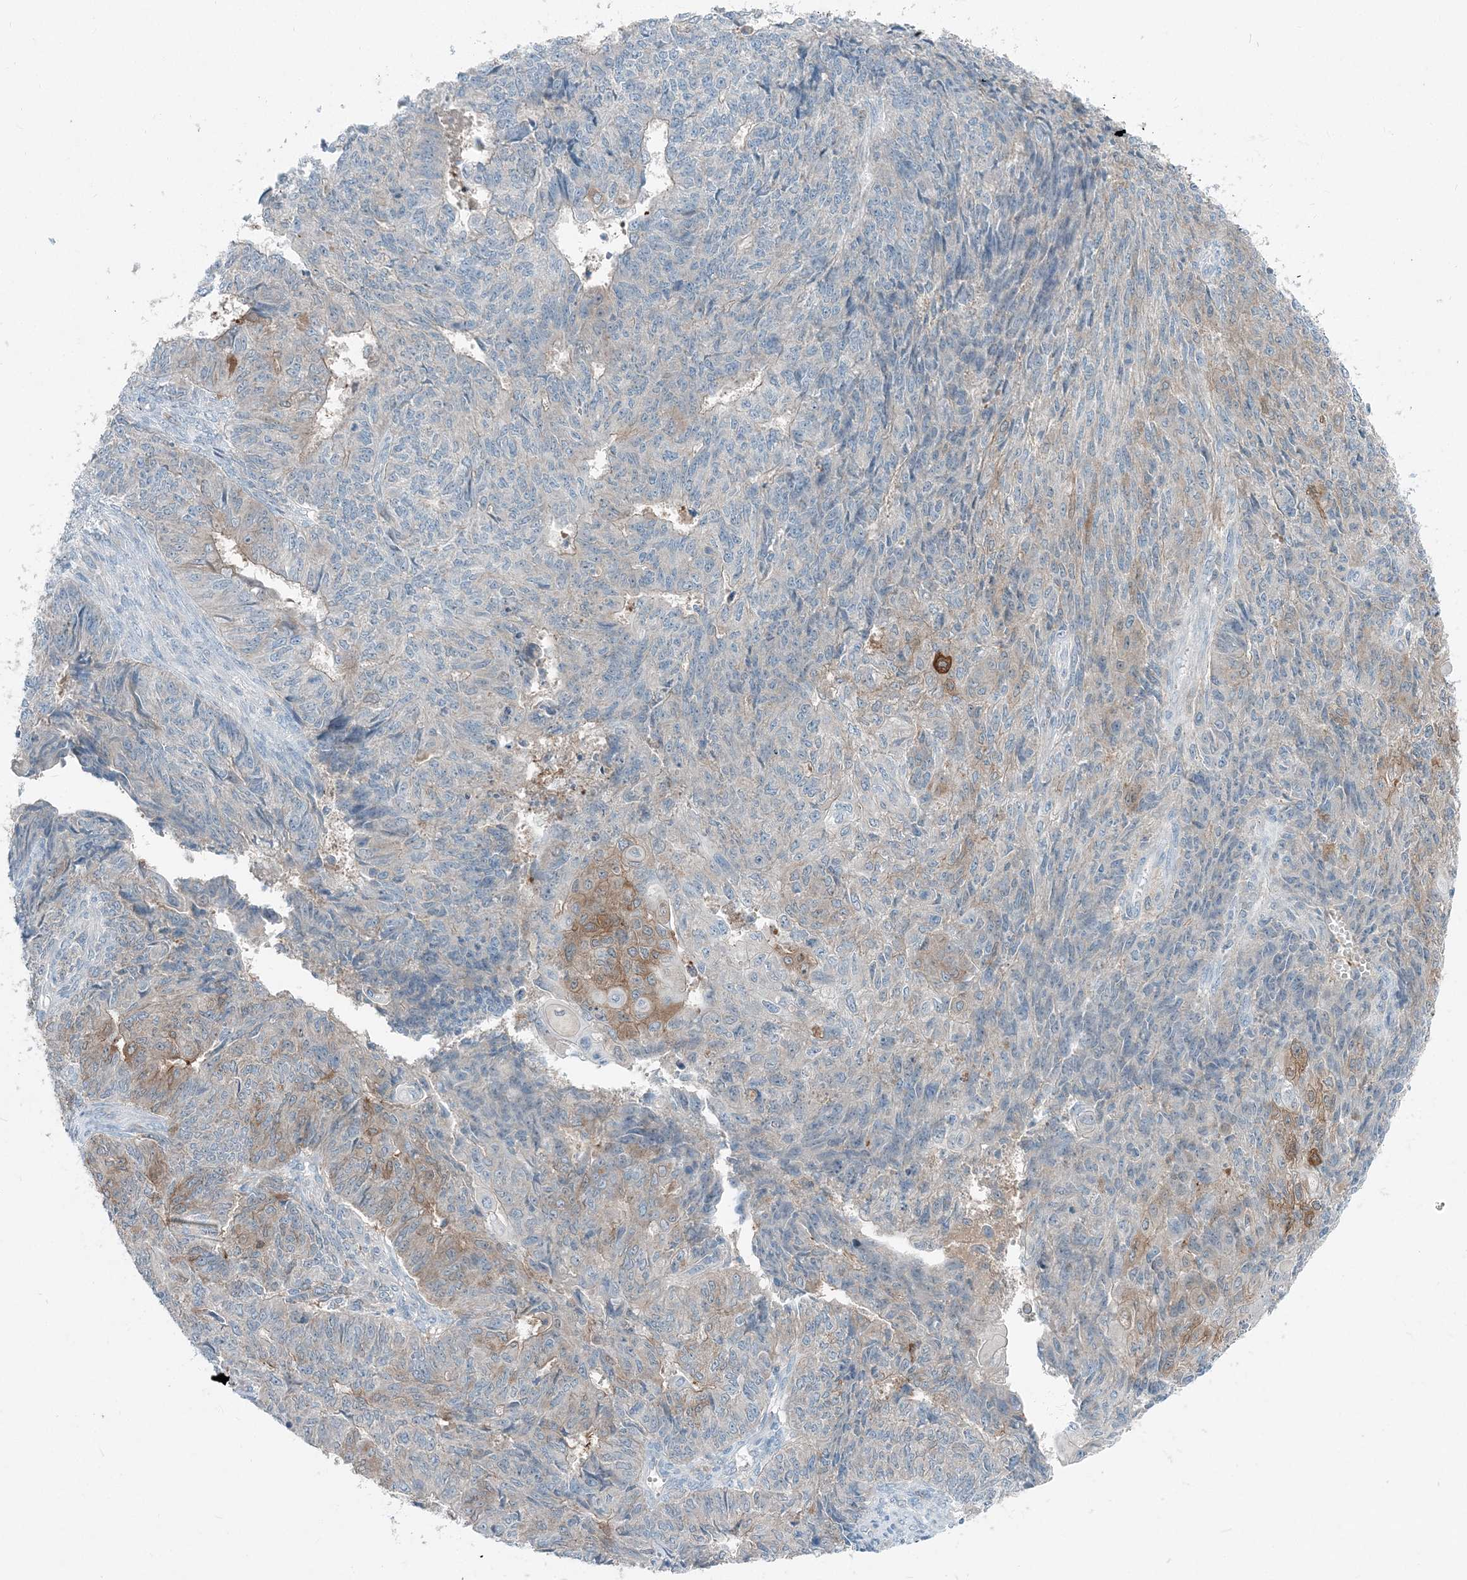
{"staining": {"intensity": "moderate", "quantity": "<25%", "location": "cytoplasmic/membranous"}, "tissue": "endometrial cancer", "cell_type": "Tumor cells", "image_type": "cancer", "snomed": [{"axis": "morphology", "description": "Adenocarcinoma, NOS"}, {"axis": "topography", "description": "Endometrium"}], "caption": "IHC photomicrograph of adenocarcinoma (endometrial) stained for a protein (brown), which shows low levels of moderate cytoplasmic/membranous staining in approximately <25% of tumor cells.", "gene": "ARMH1", "patient": {"sex": "female", "age": 32}}